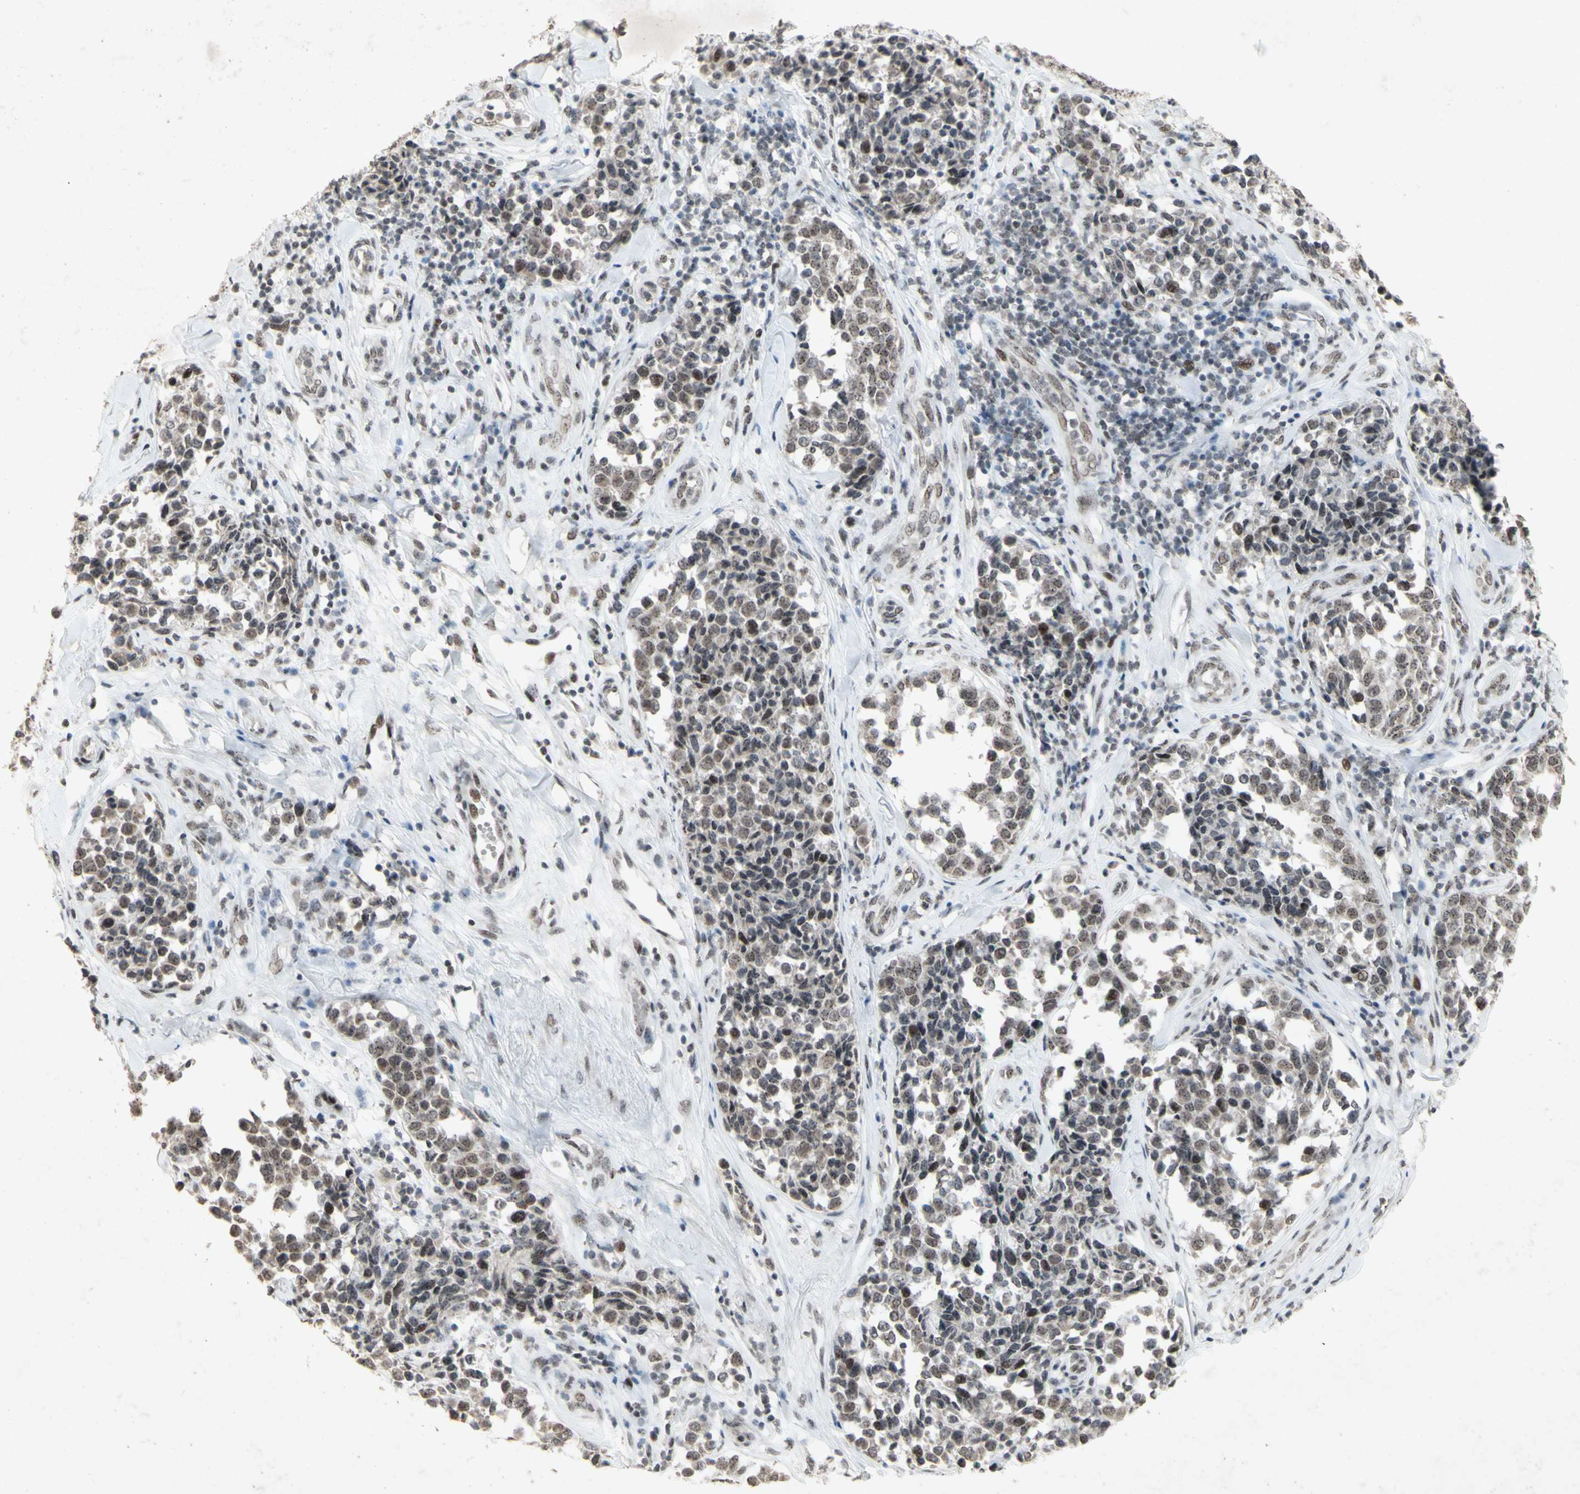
{"staining": {"intensity": "moderate", "quantity": "25%-75%", "location": "nuclear"}, "tissue": "melanoma", "cell_type": "Tumor cells", "image_type": "cancer", "snomed": [{"axis": "morphology", "description": "Malignant melanoma, NOS"}, {"axis": "topography", "description": "Skin"}], "caption": "Immunohistochemical staining of human melanoma demonstrates moderate nuclear protein staining in approximately 25%-75% of tumor cells.", "gene": "CENPB", "patient": {"sex": "female", "age": 64}}